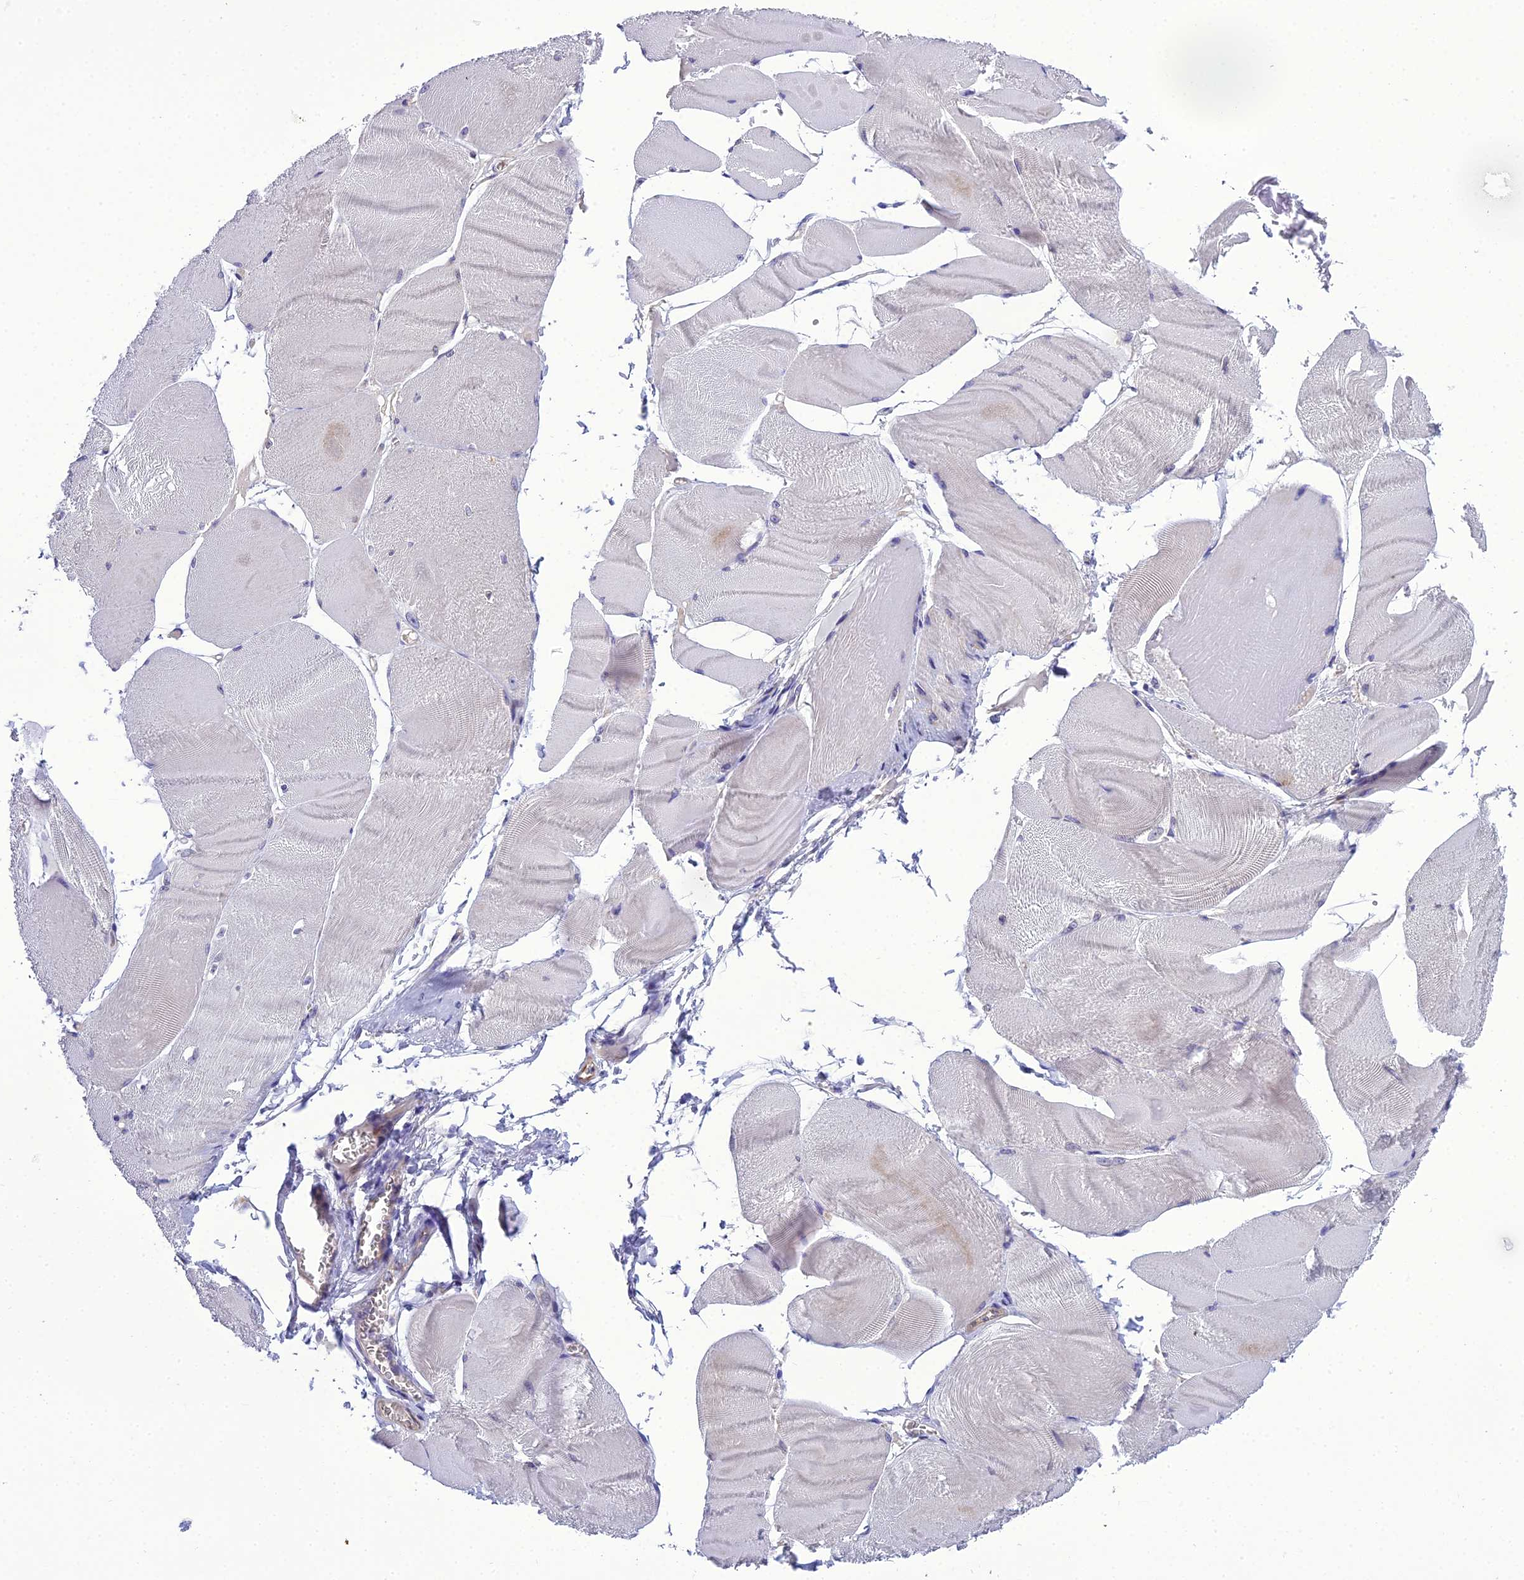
{"staining": {"intensity": "negative", "quantity": "none", "location": "none"}, "tissue": "skeletal muscle", "cell_type": "Myocytes", "image_type": "normal", "snomed": [{"axis": "morphology", "description": "Normal tissue, NOS"}, {"axis": "morphology", "description": "Basal cell carcinoma"}, {"axis": "topography", "description": "Skeletal muscle"}], "caption": "This image is of benign skeletal muscle stained with immunohistochemistry (IHC) to label a protein in brown with the nuclei are counter-stained blue. There is no expression in myocytes. (IHC, brightfield microscopy, high magnification).", "gene": "GOLPH3", "patient": {"sex": "female", "age": 64}}